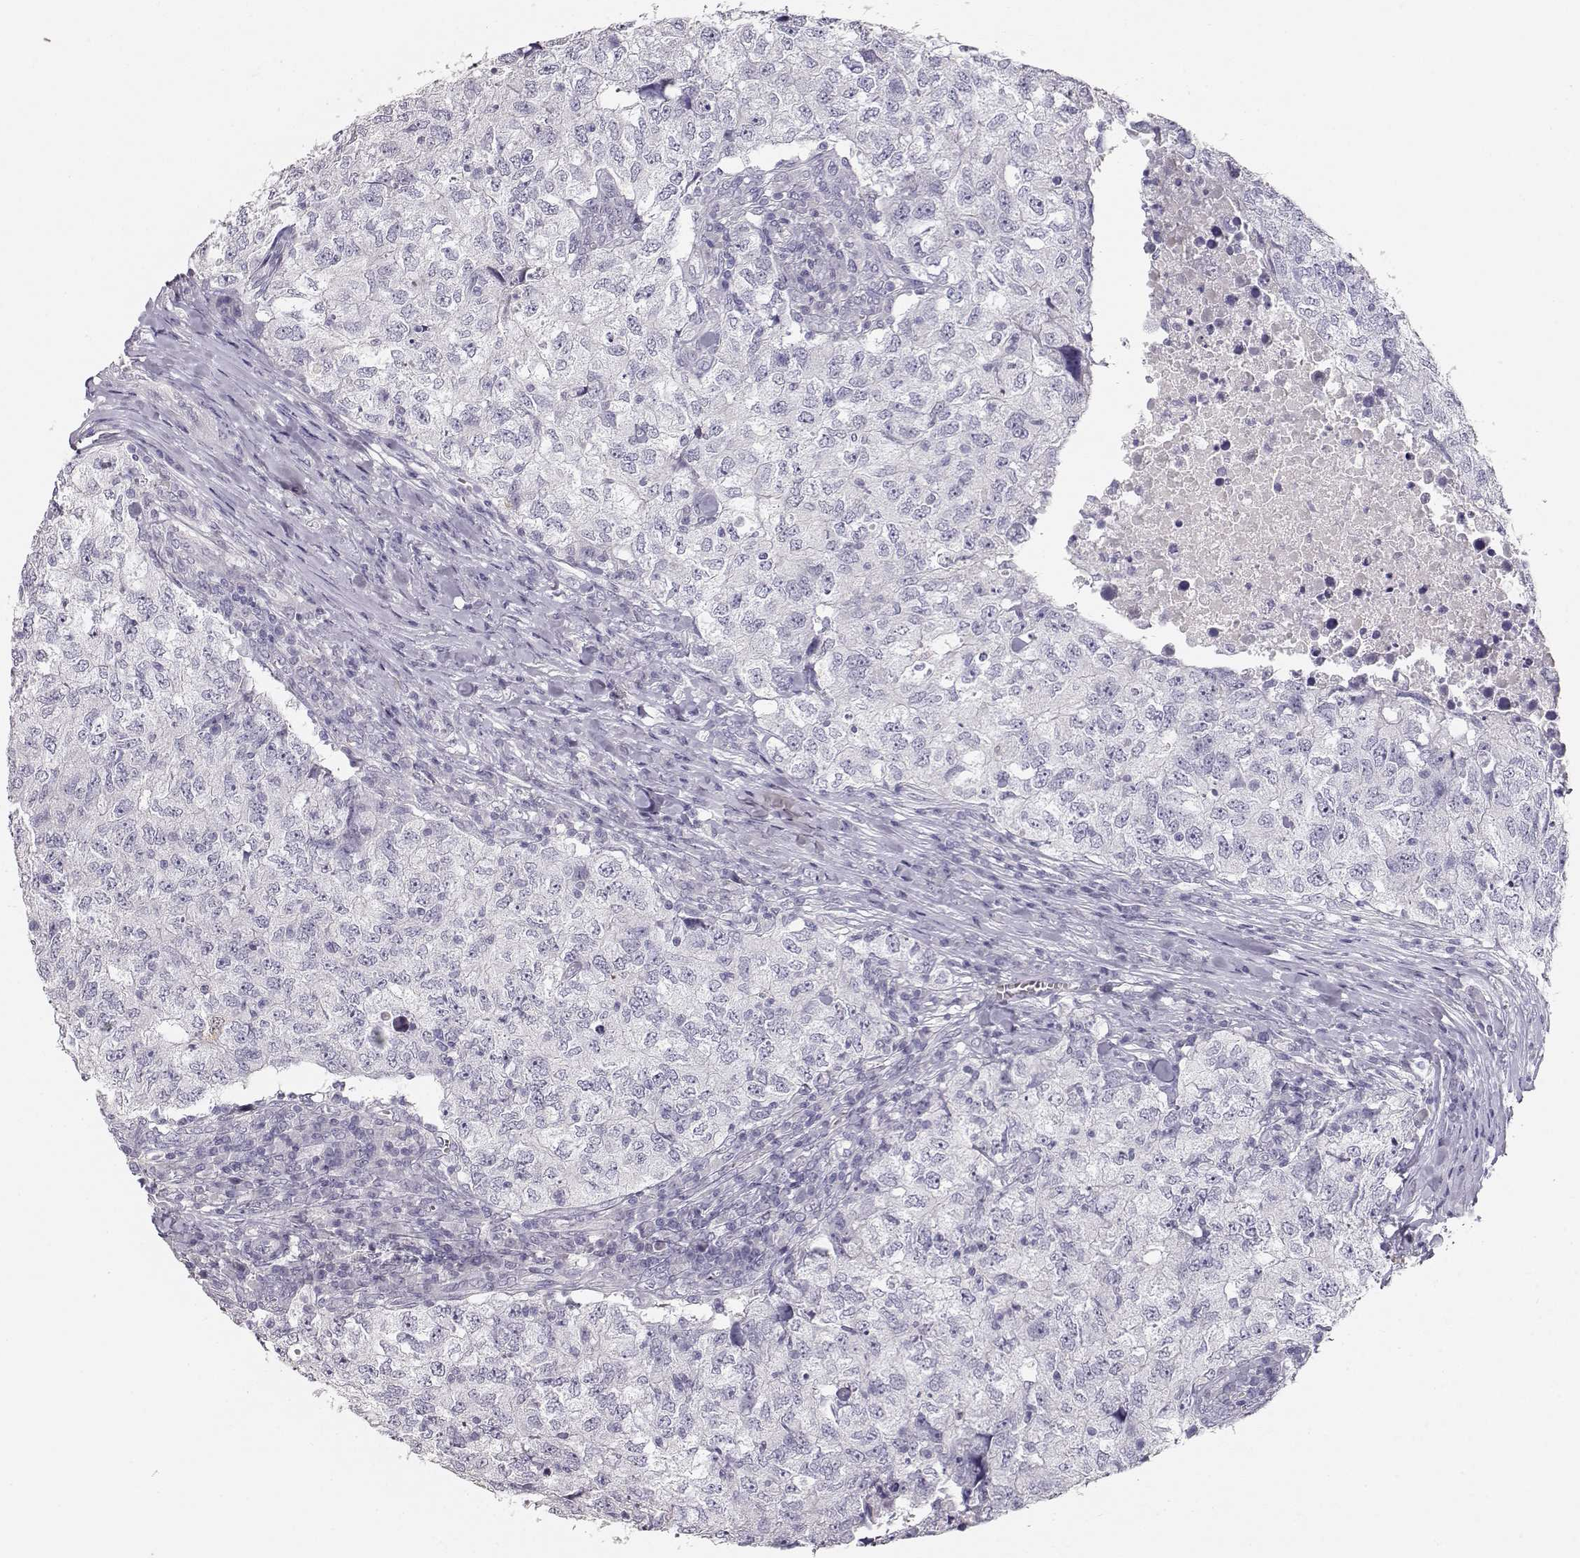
{"staining": {"intensity": "weak", "quantity": "<25%", "location": "cytoplasmic/membranous"}, "tissue": "breast cancer", "cell_type": "Tumor cells", "image_type": "cancer", "snomed": [{"axis": "morphology", "description": "Duct carcinoma"}, {"axis": "topography", "description": "Breast"}], "caption": "Immunohistochemistry micrograph of neoplastic tissue: human breast intraductal carcinoma stained with DAB exhibits no significant protein expression in tumor cells.", "gene": "MAGEC1", "patient": {"sex": "female", "age": 30}}